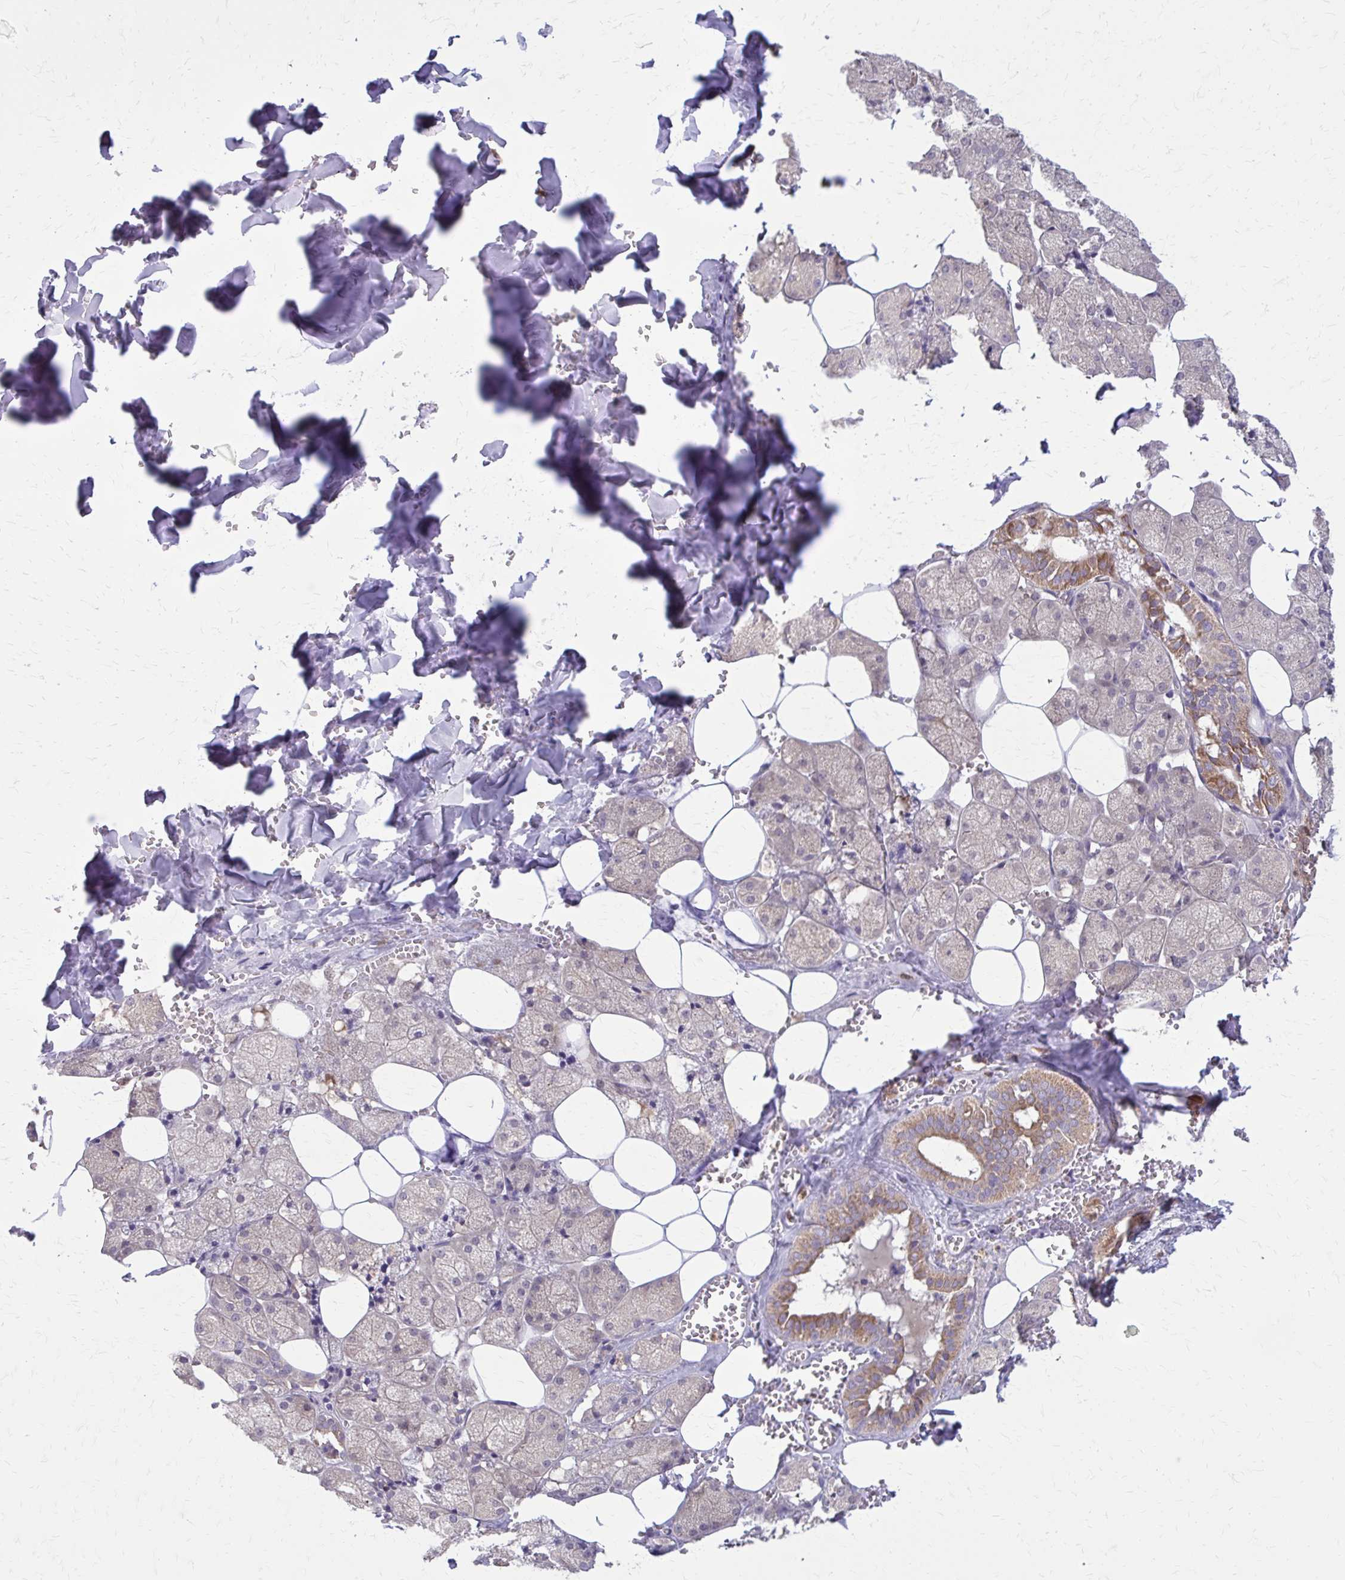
{"staining": {"intensity": "moderate", "quantity": "25%-75%", "location": "cytoplasmic/membranous"}, "tissue": "salivary gland", "cell_type": "Glandular cells", "image_type": "normal", "snomed": [{"axis": "morphology", "description": "Normal tissue, NOS"}, {"axis": "topography", "description": "Salivary gland"}, {"axis": "topography", "description": "Peripheral nerve tissue"}], "caption": "Immunohistochemical staining of normal human salivary gland shows 25%-75% levels of moderate cytoplasmic/membranous protein expression in about 25%-75% of glandular cells.", "gene": "NRBF2", "patient": {"sex": "male", "age": 38}}